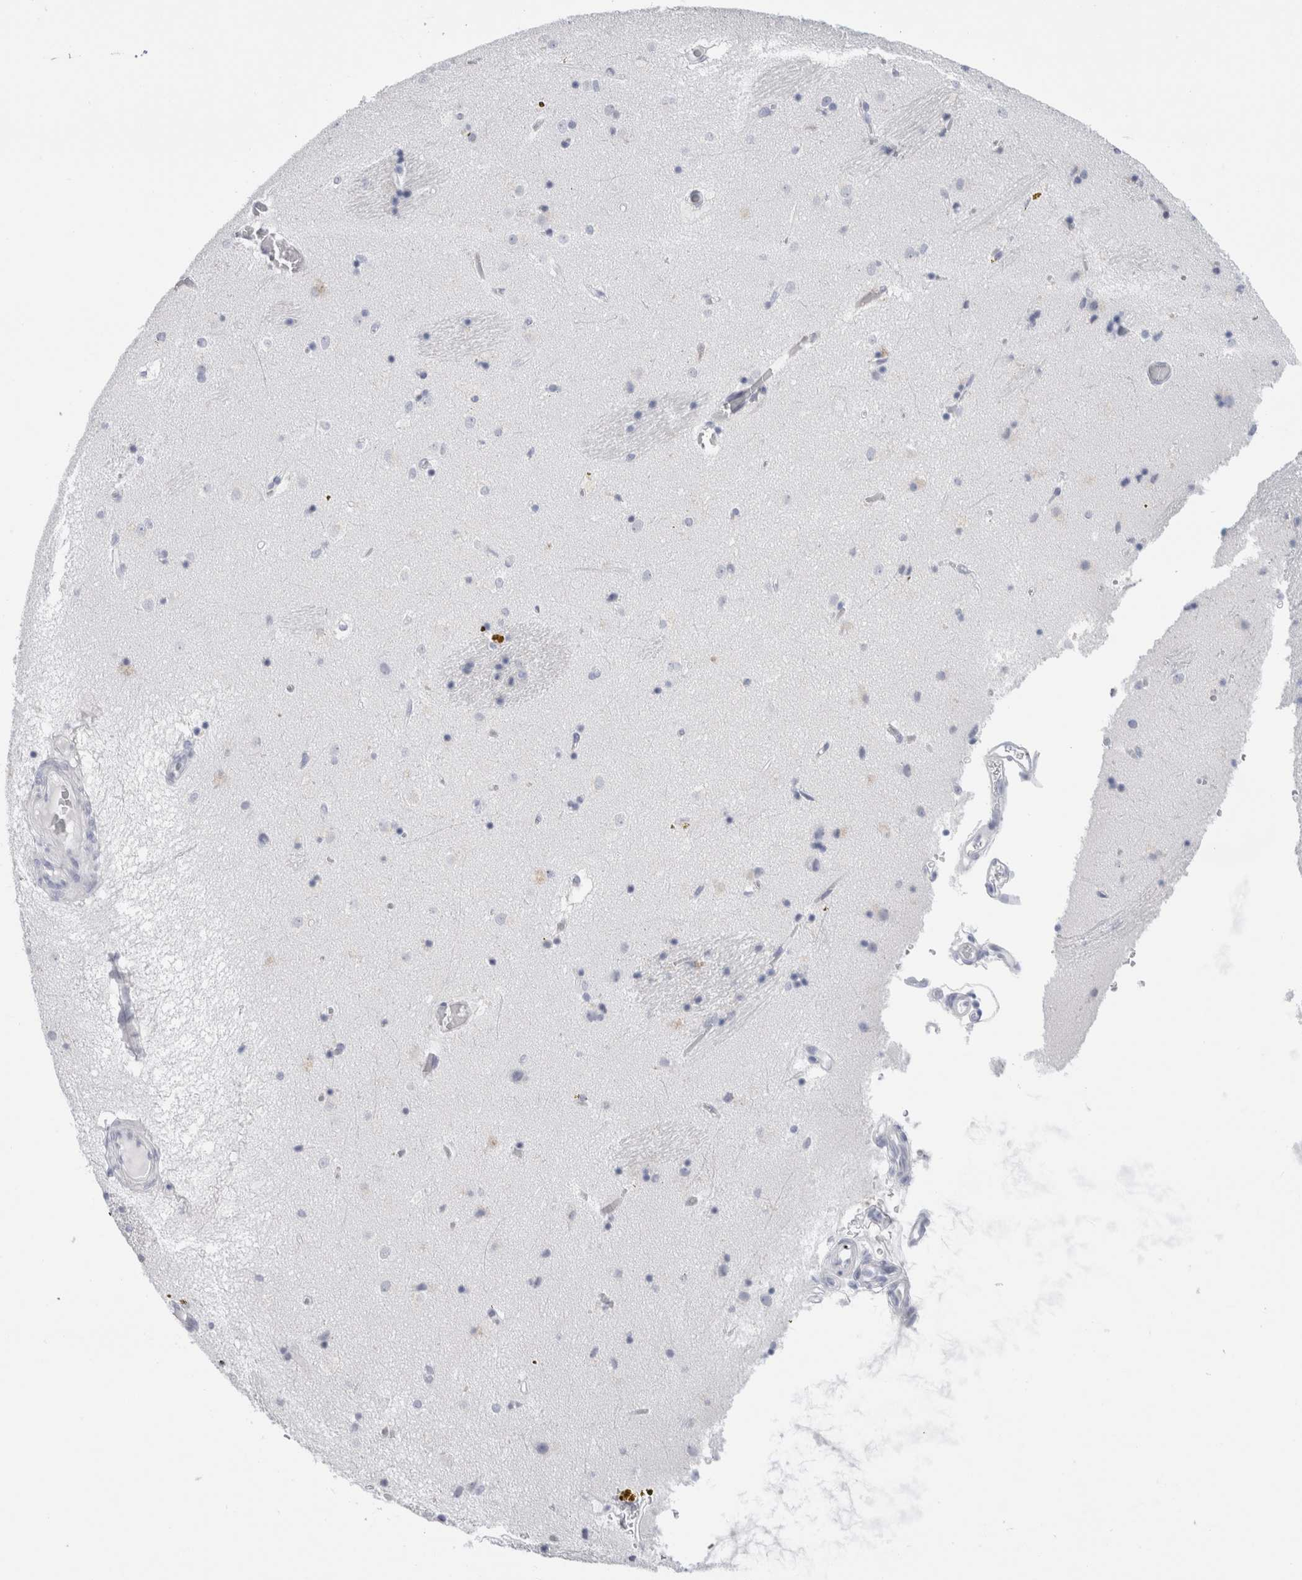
{"staining": {"intensity": "negative", "quantity": "none", "location": "none"}, "tissue": "caudate", "cell_type": "Glial cells", "image_type": "normal", "snomed": [{"axis": "morphology", "description": "Normal tissue, NOS"}, {"axis": "topography", "description": "Lateral ventricle wall"}], "caption": "Caudate stained for a protein using immunohistochemistry displays no staining glial cells.", "gene": "S100A8", "patient": {"sex": "male", "age": 70}}